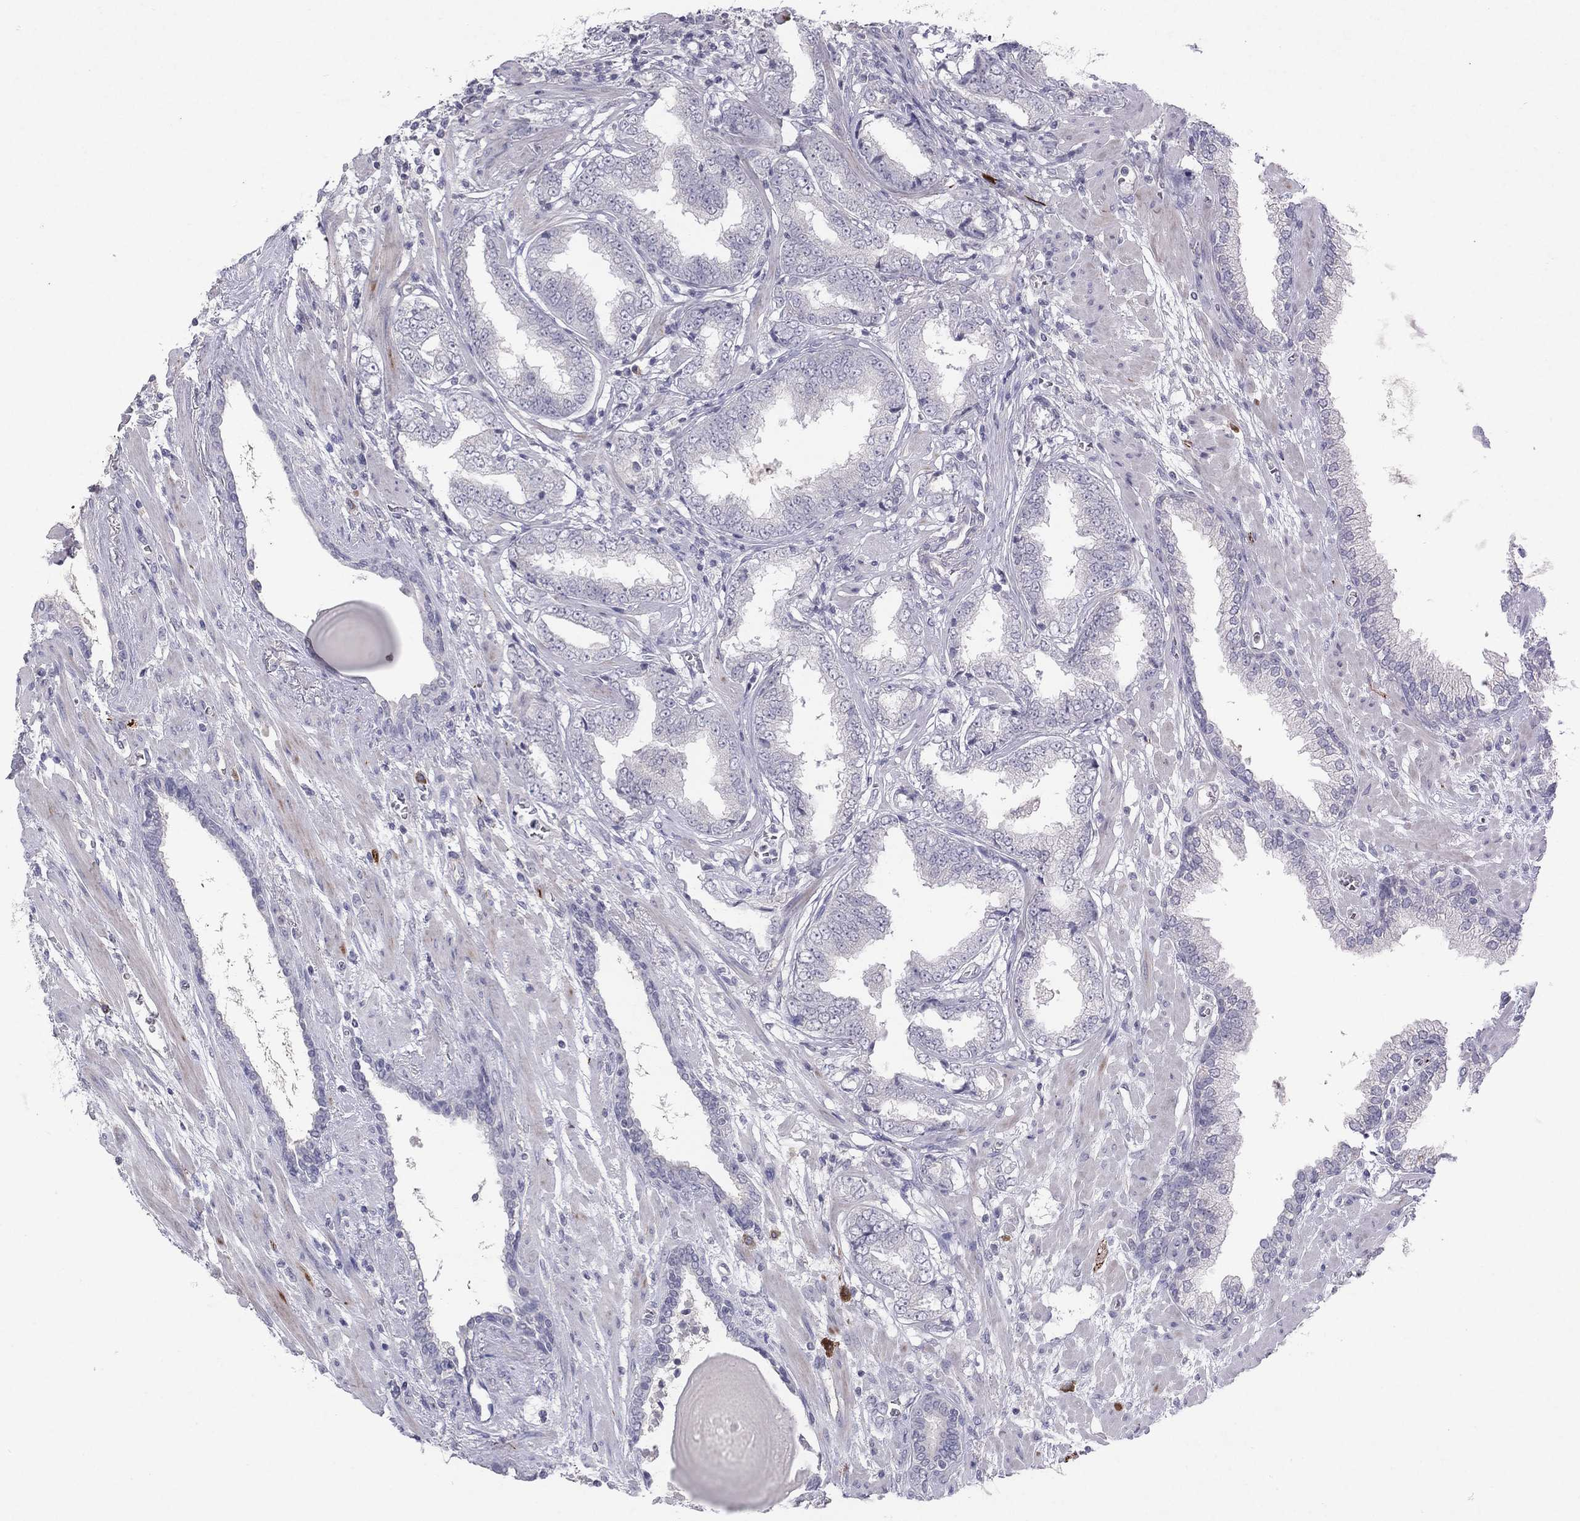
{"staining": {"intensity": "negative", "quantity": "none", "location": "none"}, "tissue": "prostate cancer", "cell_type": "Tumor cells", "image_type": "cancer", "snomed": [{"axis": "morphology", "description": "Adenocarcinoma, Low grade"}, {"axis": "topography", "description": "Prostate"}], "caption": "Immunohistochemical staining of human prostate cancer (adenocarcinoma (low-grade)) reveals no significant staining in tumor cells.", "gene": "KRT40", "patient": {"sex": "male", "age": 69}}